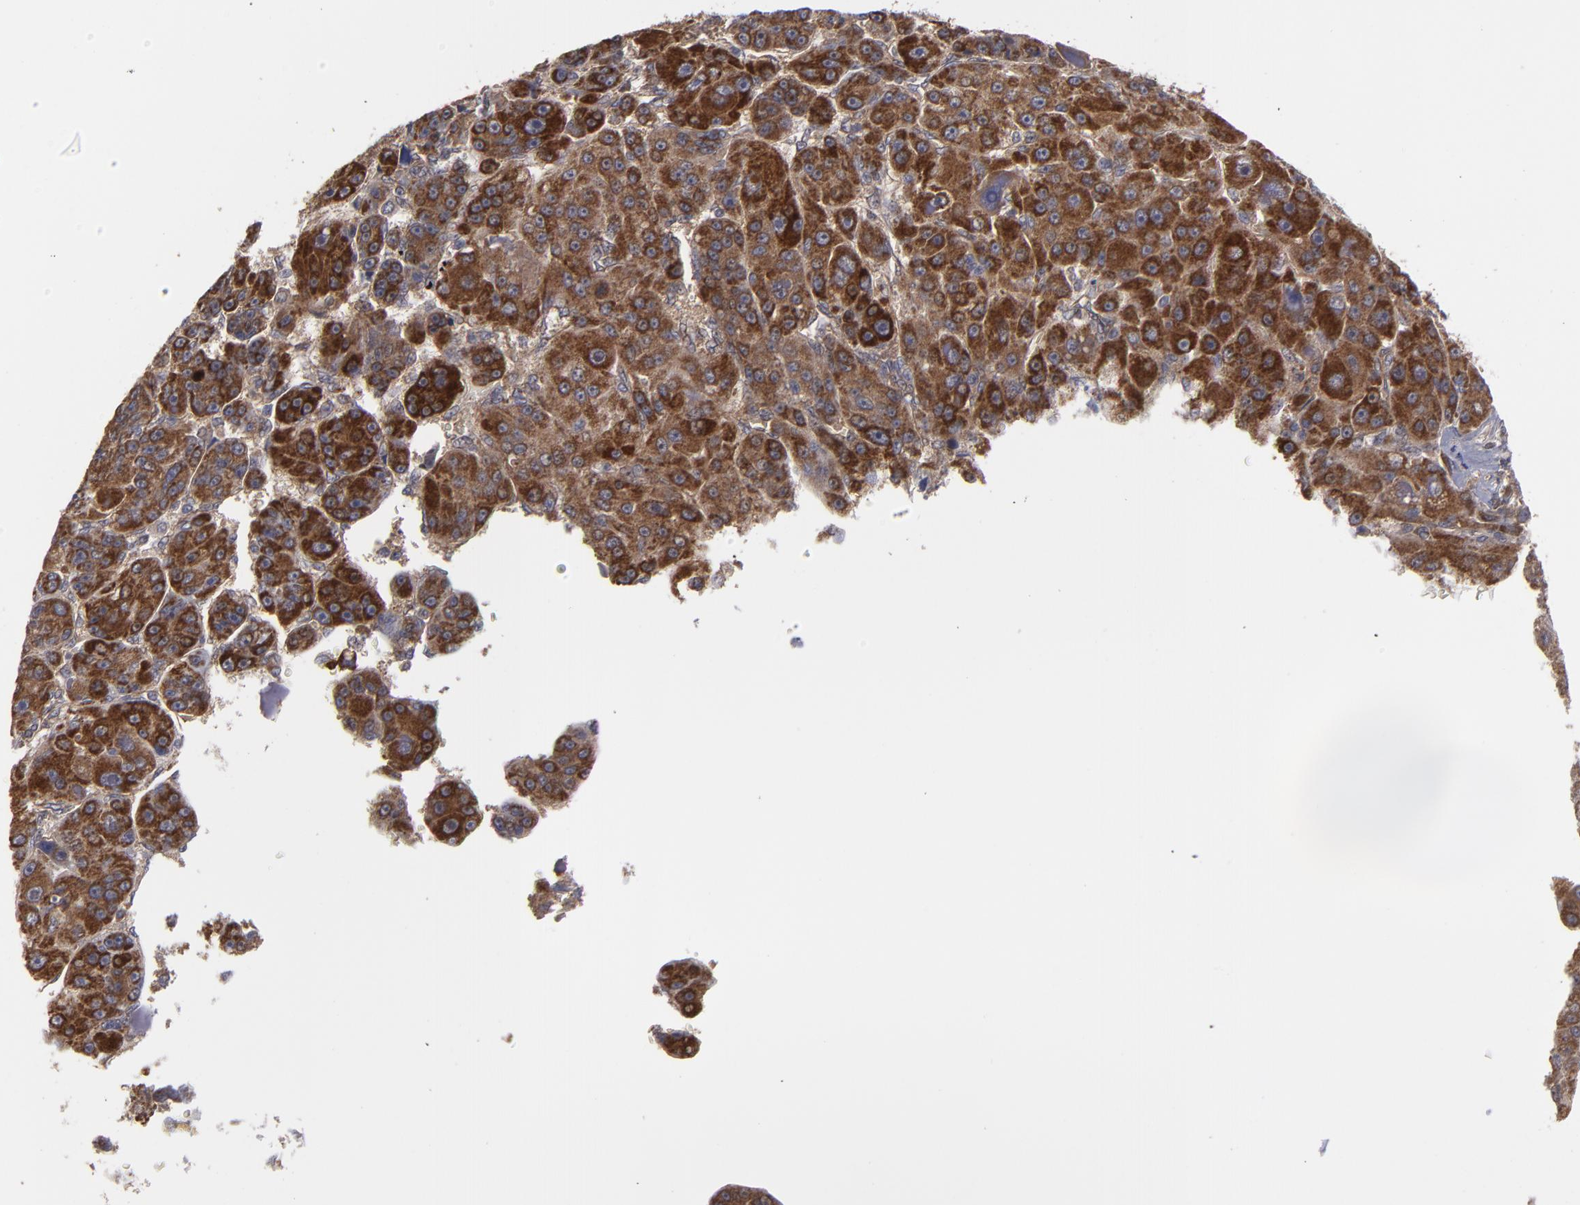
{"staining": {"intensity": "moderate", "quantity": ">75%", "location": "cytoplasmic/membranous"}, "tissue": "liver cancer", "cell_type": "Tumor cells", "image_type": "cancer", "snomed": [{"axis": "morphology", "description": "Carcinoma, Hepatocellular, NOS"}, {"axis": "topography", "description": "Liver"}], "caption": "IHC photomicrograph of neoplastic tissue: liver cancer (hepatocellular carcinoma) stained using immunohistochemistry (IHC) reveals medium levels of moderate protein expression localized specifically in the cytoplasmic/membranous of tumor cells, appearing as a cytoplasmic/membranous brown color.", "gene": "BMP6", "patient": {"sex": "male", "age": 76}}